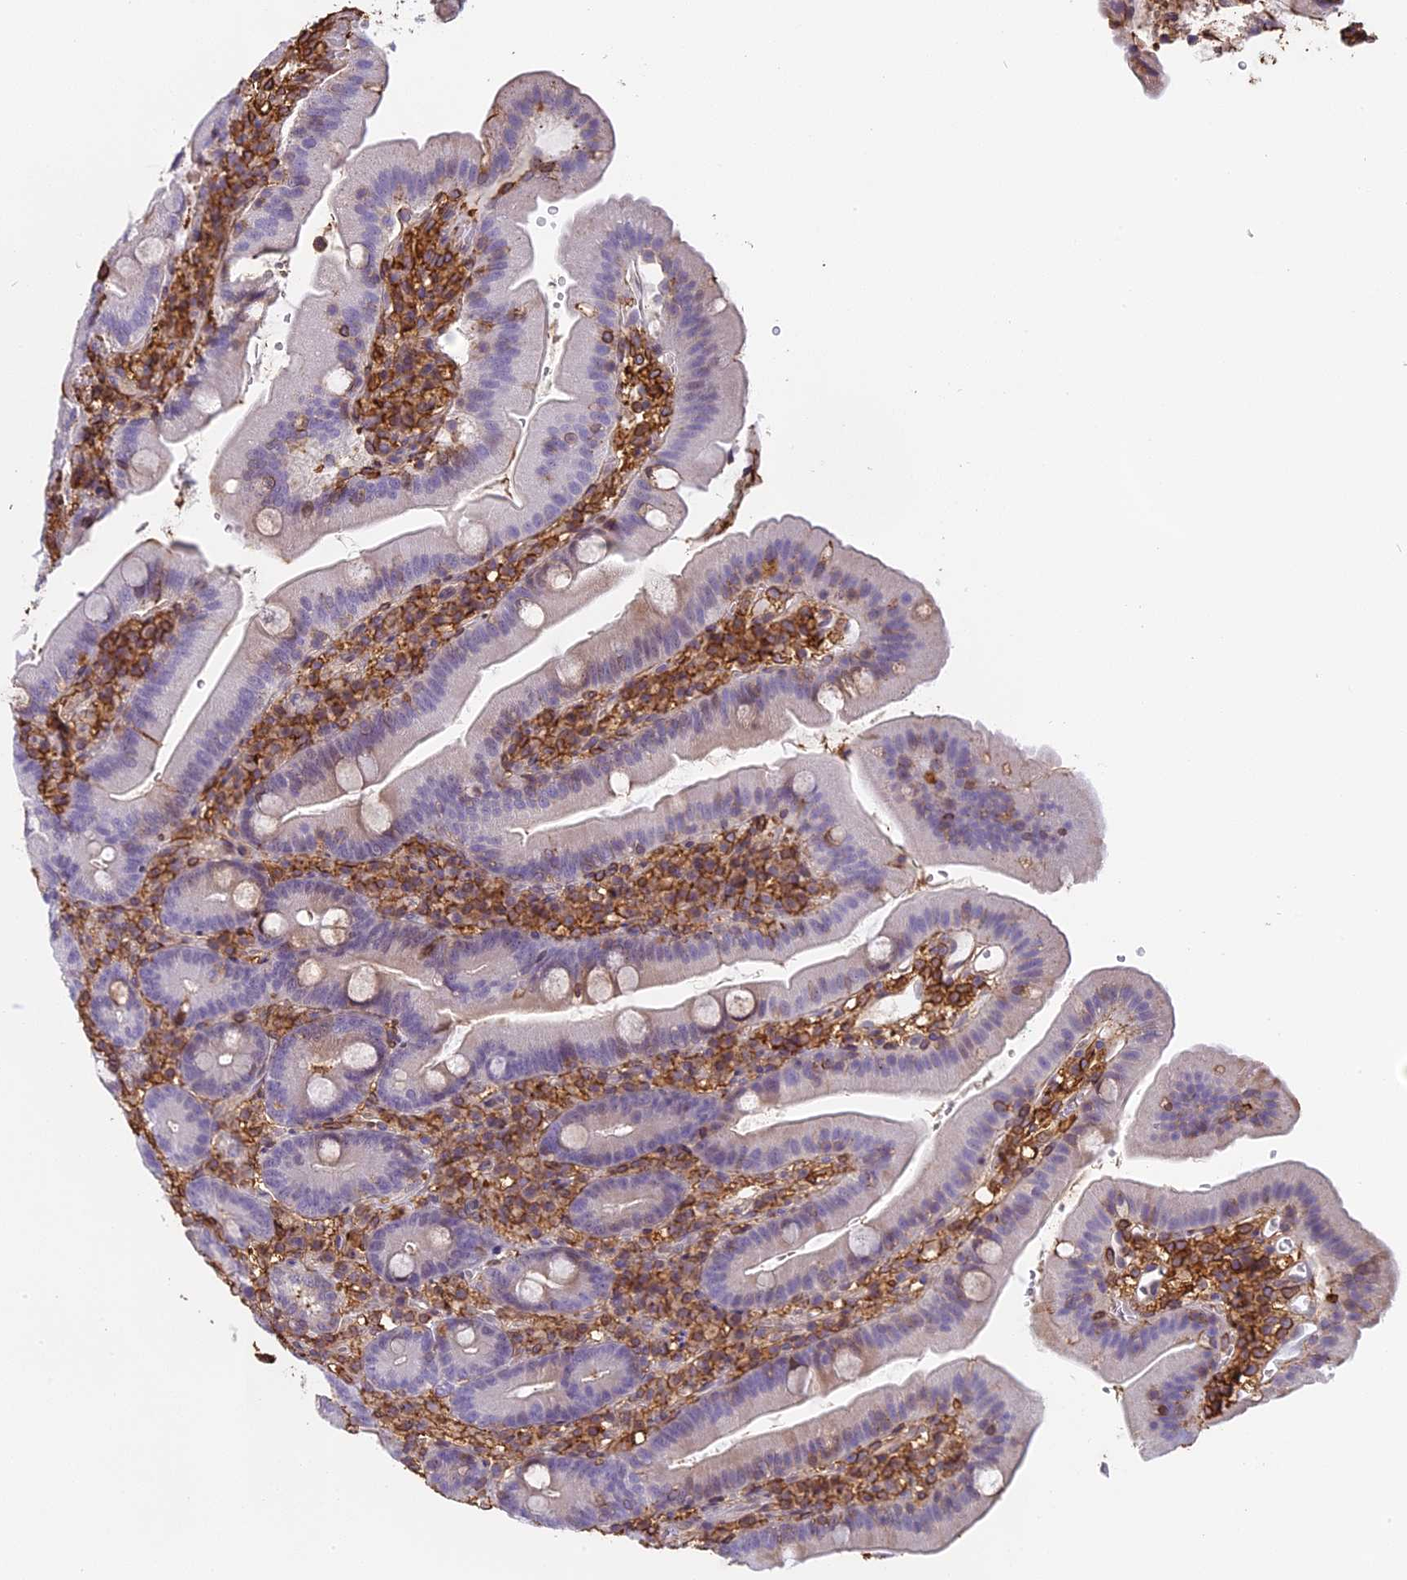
{"staining": {"intensity": "negative", "quantity": "none", "location": "none"}, "tissue": "duodenum", "cell_type": "Glandular cells", "image_type": "normal", "snomed": [{"axis": "morphology", "description": "Normal tissue, NOS"}, {"axis": "topography", "description": "Duodenum"}], "caption": "High power microscopy photomicrograph of an immunohistochemistry histopathology image of unremarkable duodenum, revealing no significant expression in glandular cells.", "gene": "TMEM255B", "patient": {"sex": "female", "age": 67}}